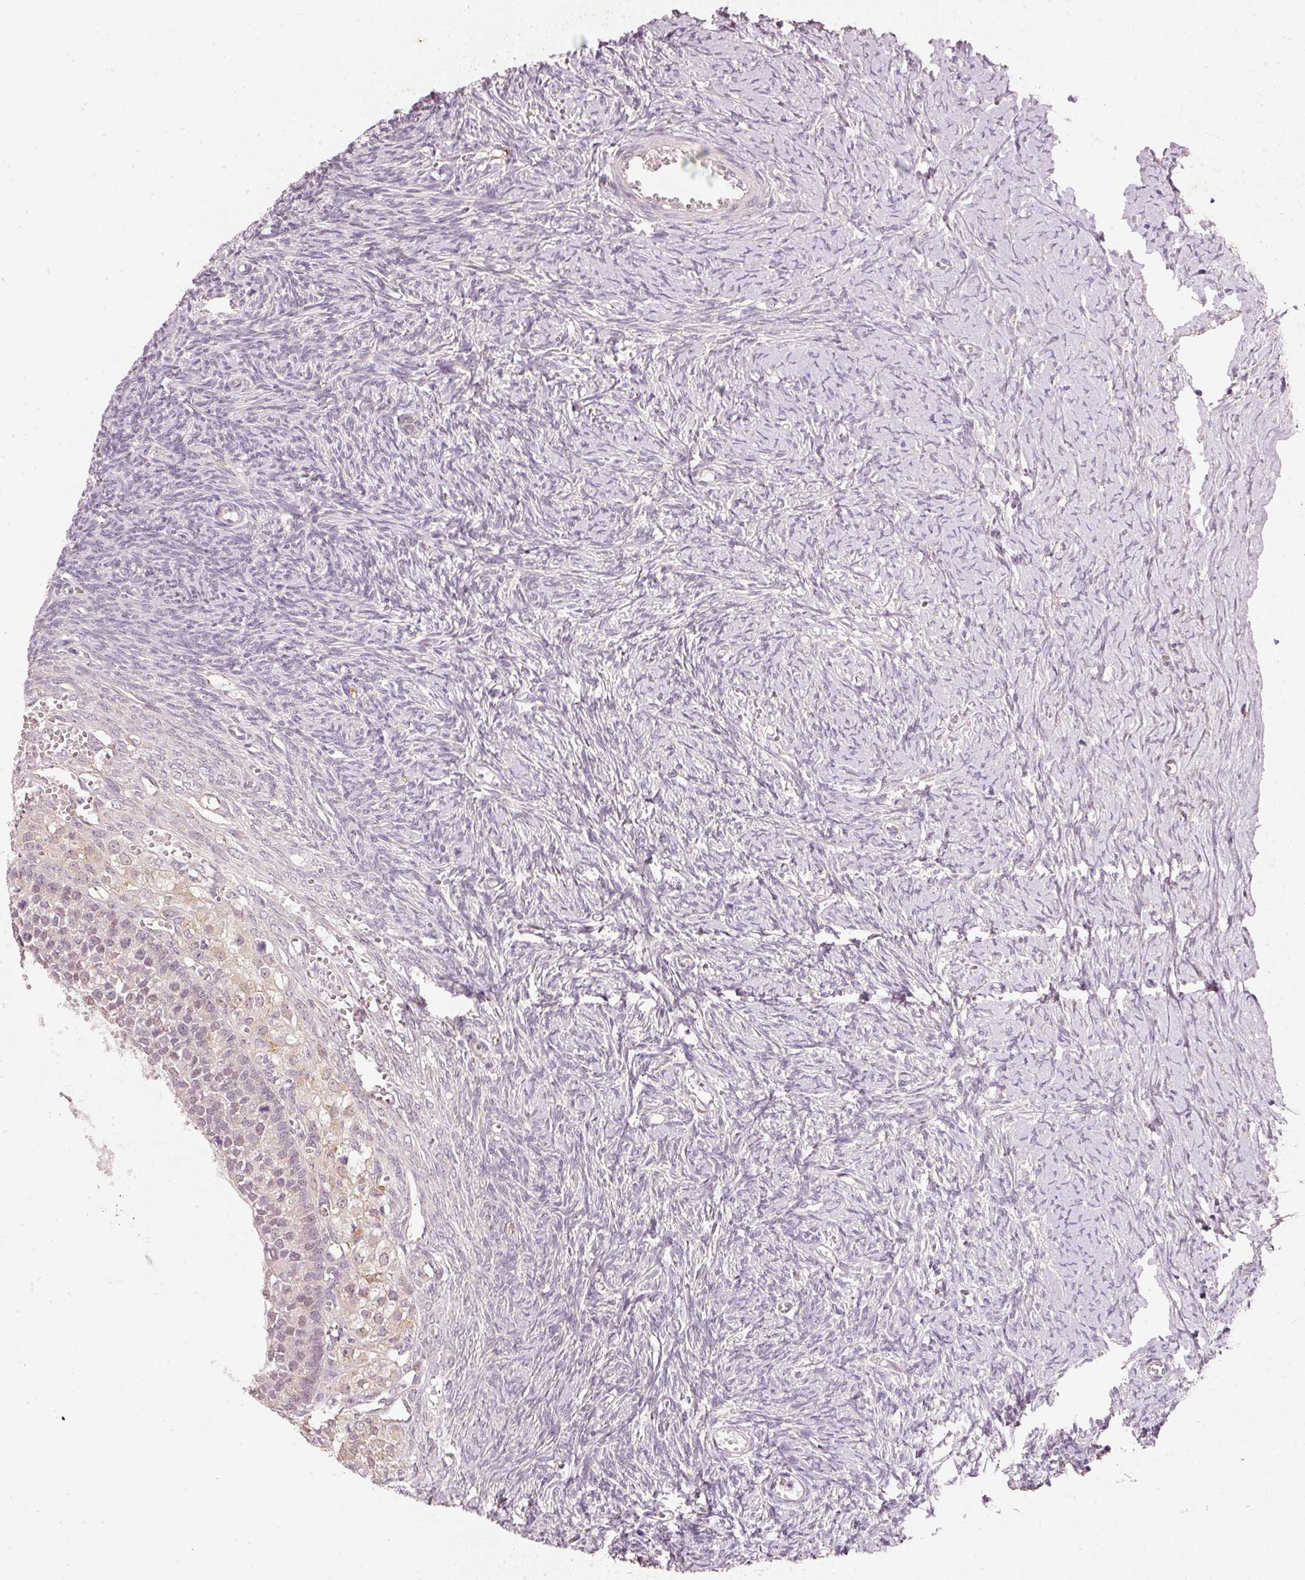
{"staining": {"intensity": "negative", "quantity": "none", "location": "none"}, "tissue": "ovary", "cell_type": "Follicle cells", "image_type": "normal", "snomed": [{"axis": "morphology", "description": "Normal tissue, NOS"}, {"axis": "topography", "description": "Ovary"}], "caption": "Immunohistochemistry (IHC) photomicrograph of benign ovary: human ovary stained with DAB displays no significant protein expression in follicle cells. Brightfield microscopy of immunohistochemistry (IHC) stained with DAB (3,3'-diaminobenzidine) (brown) and hematoxylin (blue), captured at high magnification.", "gene": "RGL2", "patient": {"sex": "female", "age": 39}}